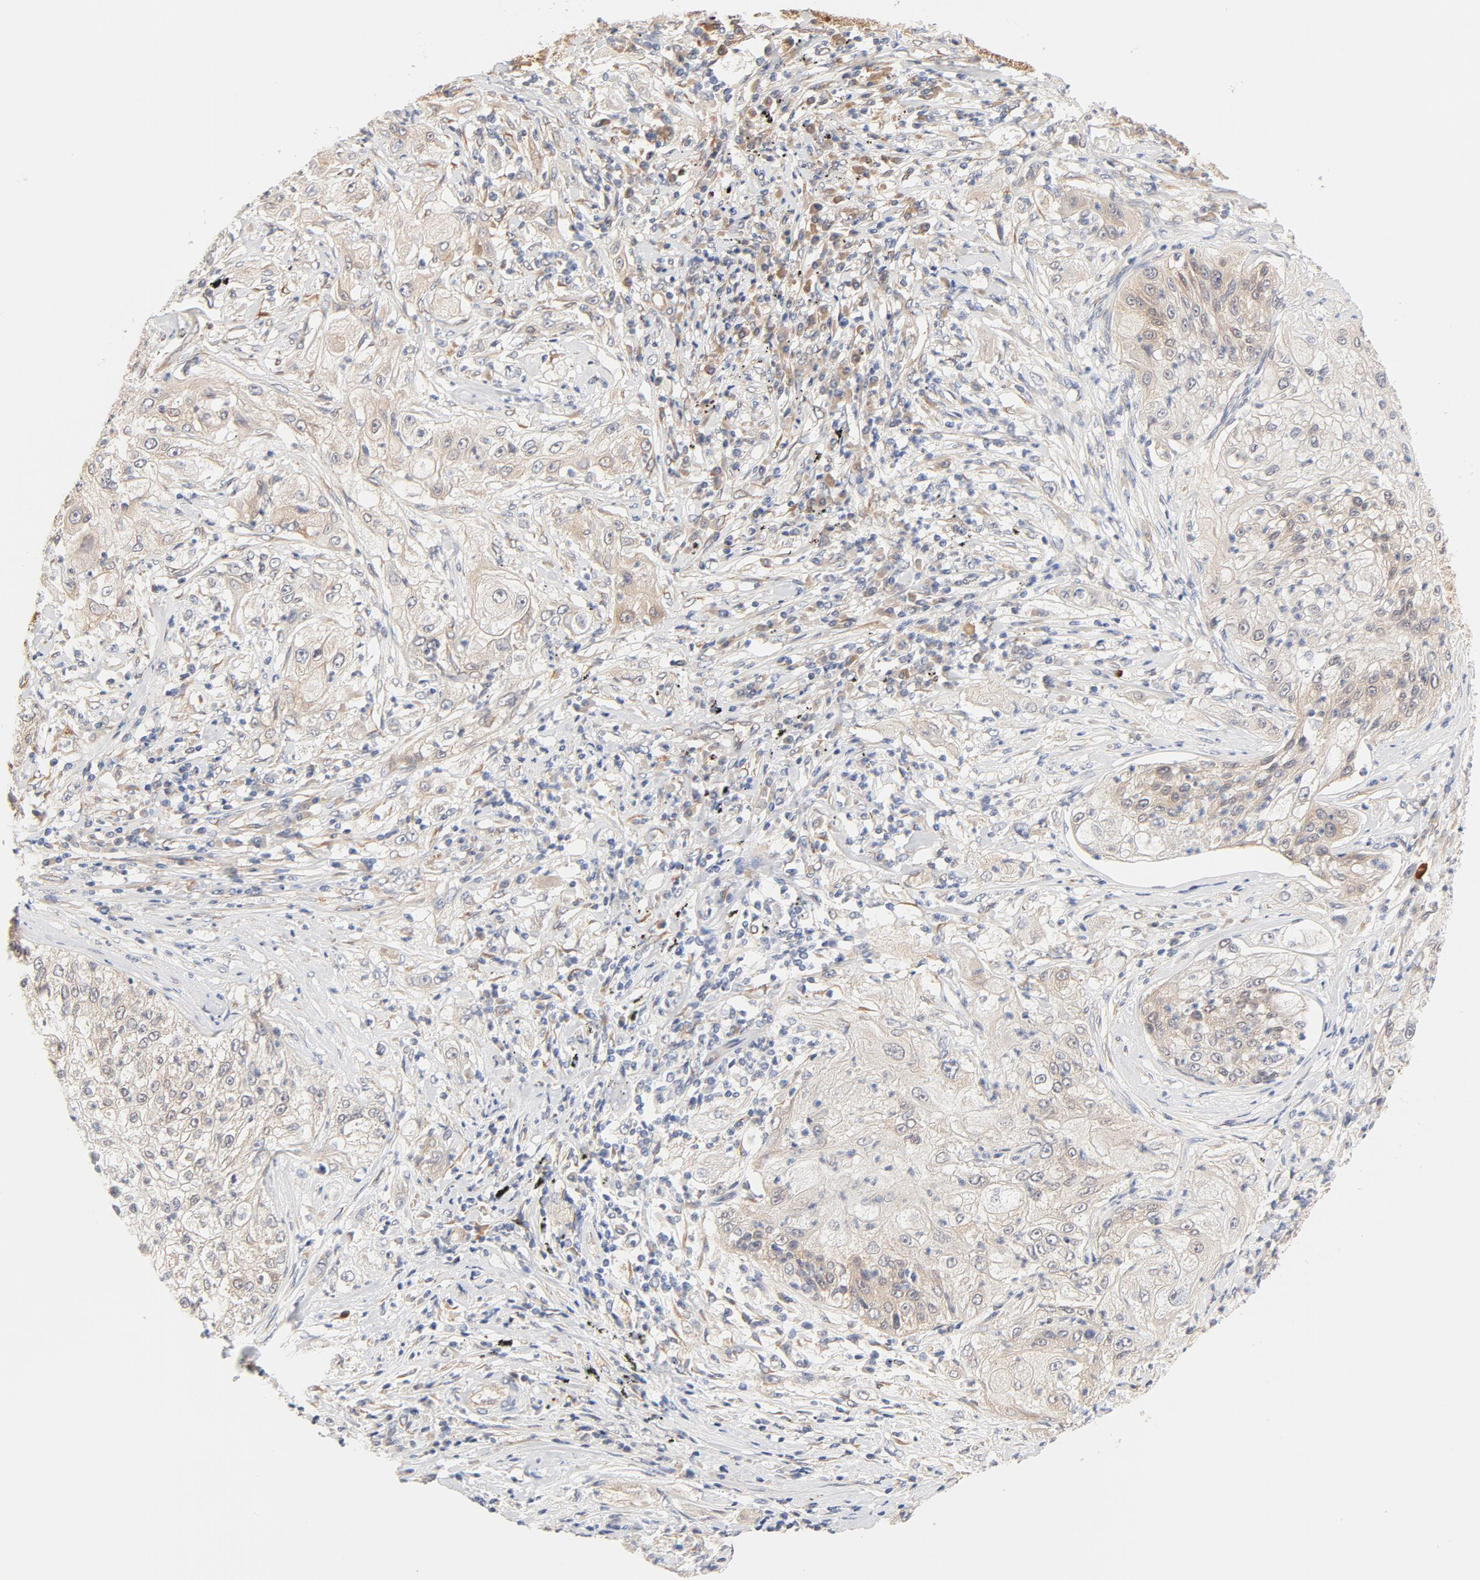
{"staining": {"intensity": "moderate", "quantity": ">75%", "location": "cytoplasmic/membranous"}, "tissue": "lung cancer", "cell_type": "Tumor cells", "image_type": "cancer", "snomed": [{"axis": "morphology", "description": "Inflammation, NOS"}, {"axis": "morphology", "description": "Squamous cell carcinoma, NOS"}, {"axis": "topography", "description": "Lymph node"}, {"axis": "topography", "description": "Soft tissue"}, {"axis": "topography", "description": "Lung"}], "caption": "Protein staining reveals moderate cytoplasmic/membranous staining in approximately >75% of tumor cells in lung cancer.", "gene": "EIF4E", "patient": {"sex": "male", "age": 66}}